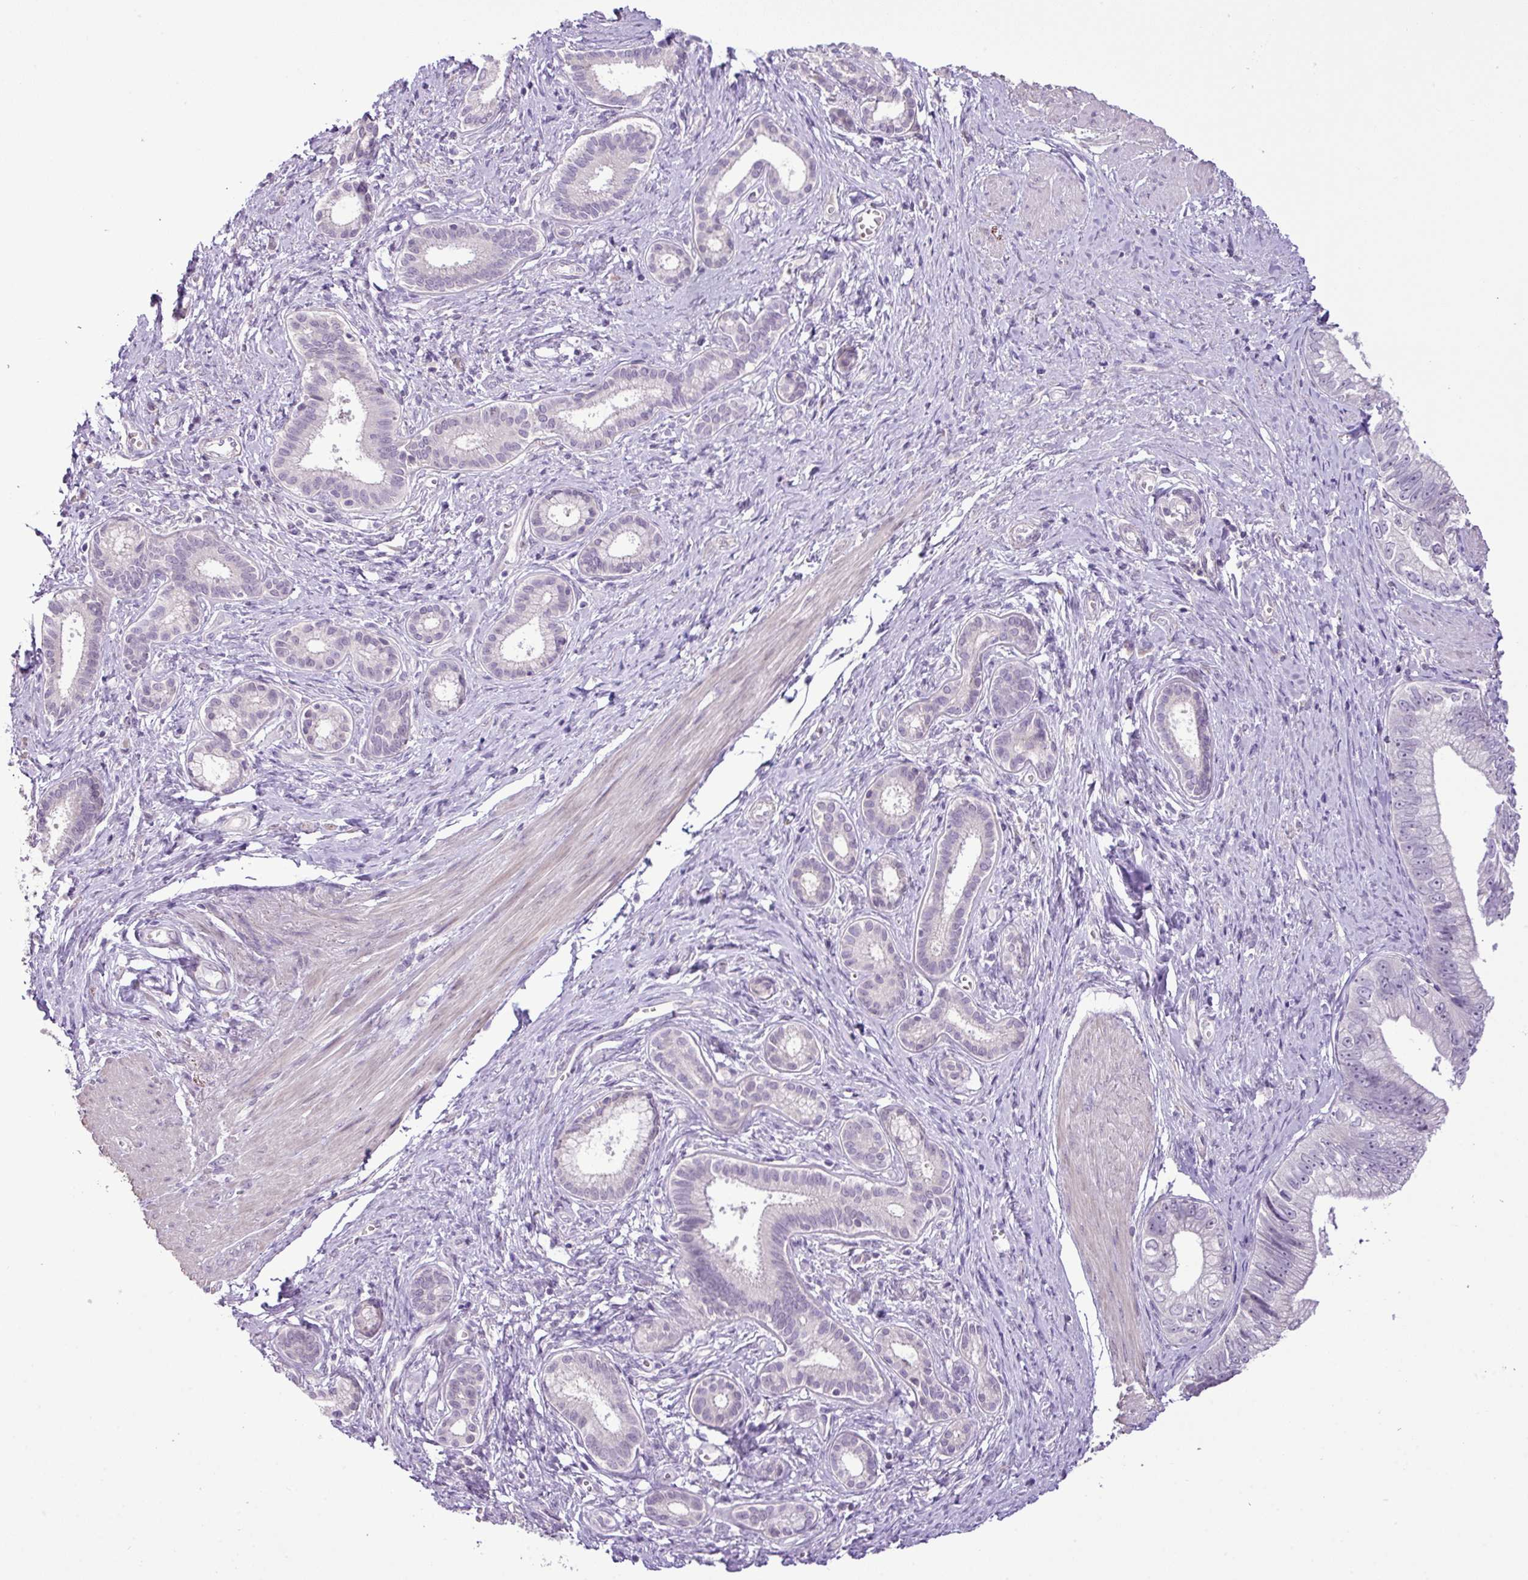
{"staining": {"intensity": "negative", "quantity": "none", "location": "none"}, "tissue": "pancreatic cancer", "cell_type": "Tumor cells", "image_type": "cancer", "snomed": [{"axis": "morphology", "description": "Adenocarcinoma, NOS"}, {"axis": "topography", "description": "Pancreas"}], "caption": "Image shows no significant protein expression in tumor cells of adenocarcinoma (pancreatic).", "gene": "DNAJB13", "patient": {"sex": "male", "age": 70}}